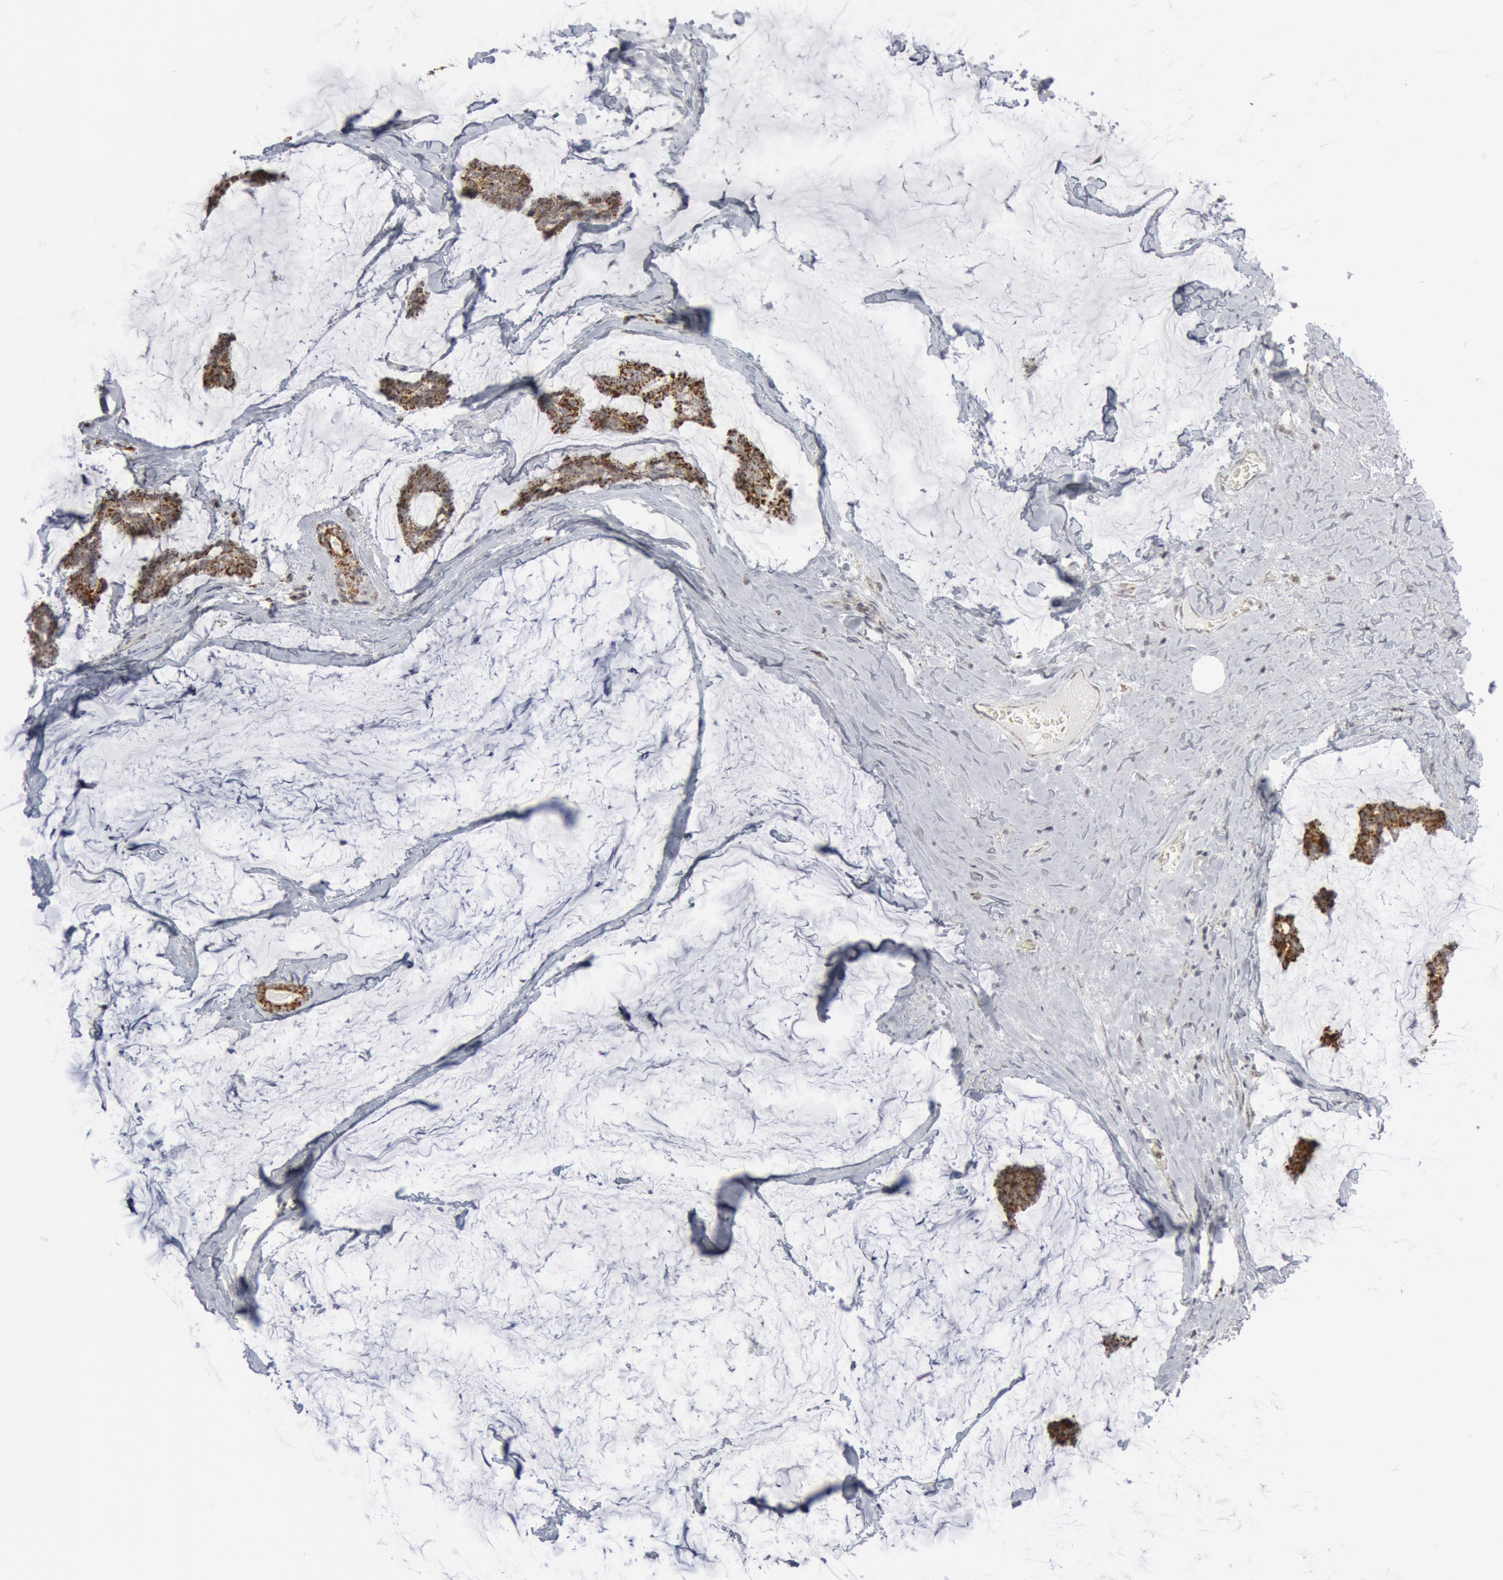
{"staining": {"intensity": "moderate", "quantity": ">75%", "location": "cytoplasmic/membranous"}, "tissue": "breast cancer", "cell_type": "Tumor cells", "image_type": "cancer", "snomed": [{"axis": "morphology", "description": "Duct carcinoma"}, {"axis": "topography", "description": "Breast"}], "caption": "The micrograph displays staining of infiltrating ductal carcinoma (breast), revealing moderate cytoplasmic/membranous protein expression (brown color) within tumor cells.", "gene": "CASP9", "patient": {"sex": "female", "age": 93}}